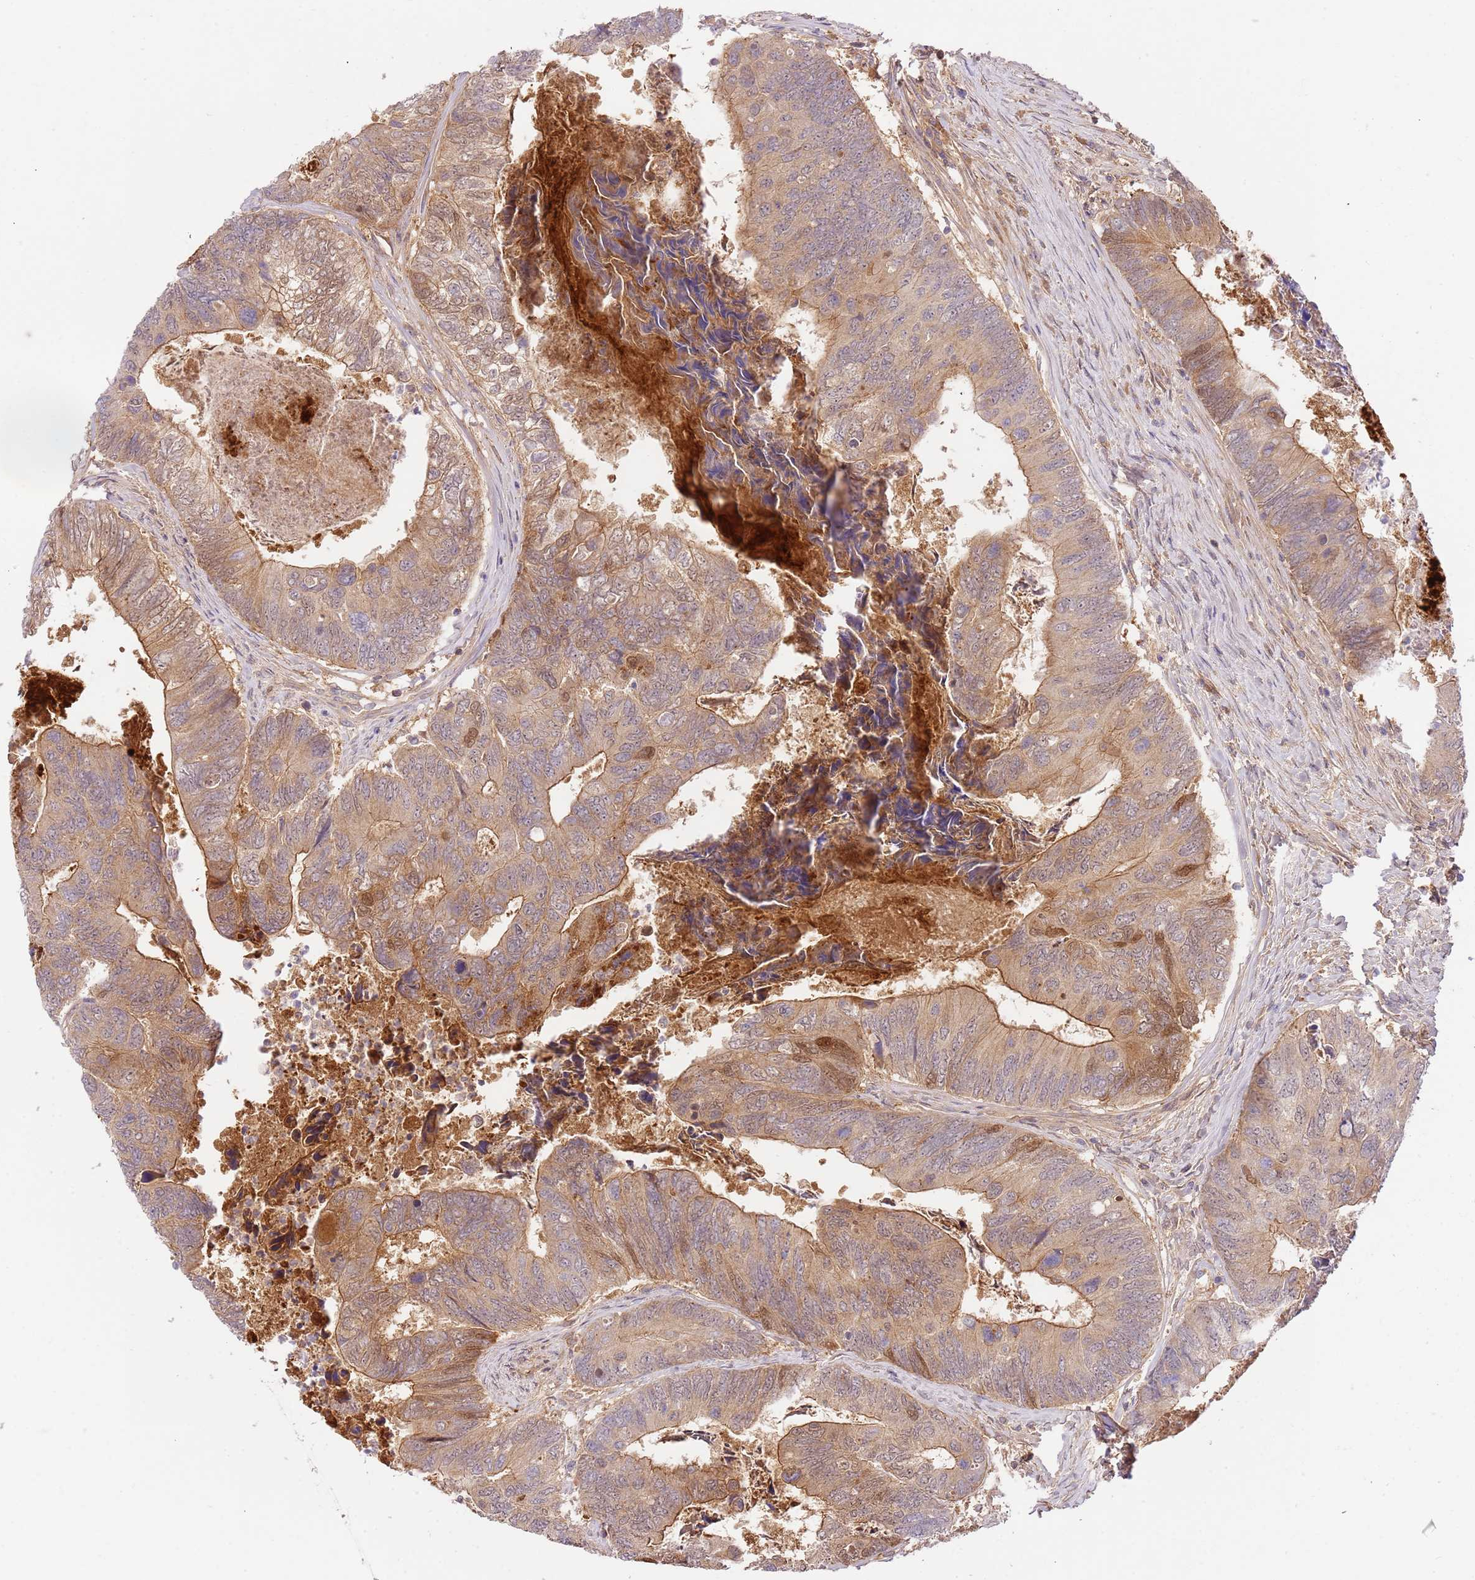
{"staining": {"intensity": "moderate", "quantity": ">75%", "location": "cytoplasmic/membranous"}, "tissue": "colorectal cancer", "cell_type": "Tumor cells", "image_type": "cancer", "snomed": [{"axis": "morphology", "description": "Adenocarcinoma, NOS"}, {"axis": "topography", "description": "Colon"}], "caption": "There is medium levels of moderate cytoplasmic/membranous staining in tumor cells of colorectal cancer (adenocarcinoma), as demonstrated by immunohistochemical staining (brown color).", "gene": "C8G", "patient": {"sex": "female", "age": 67}}